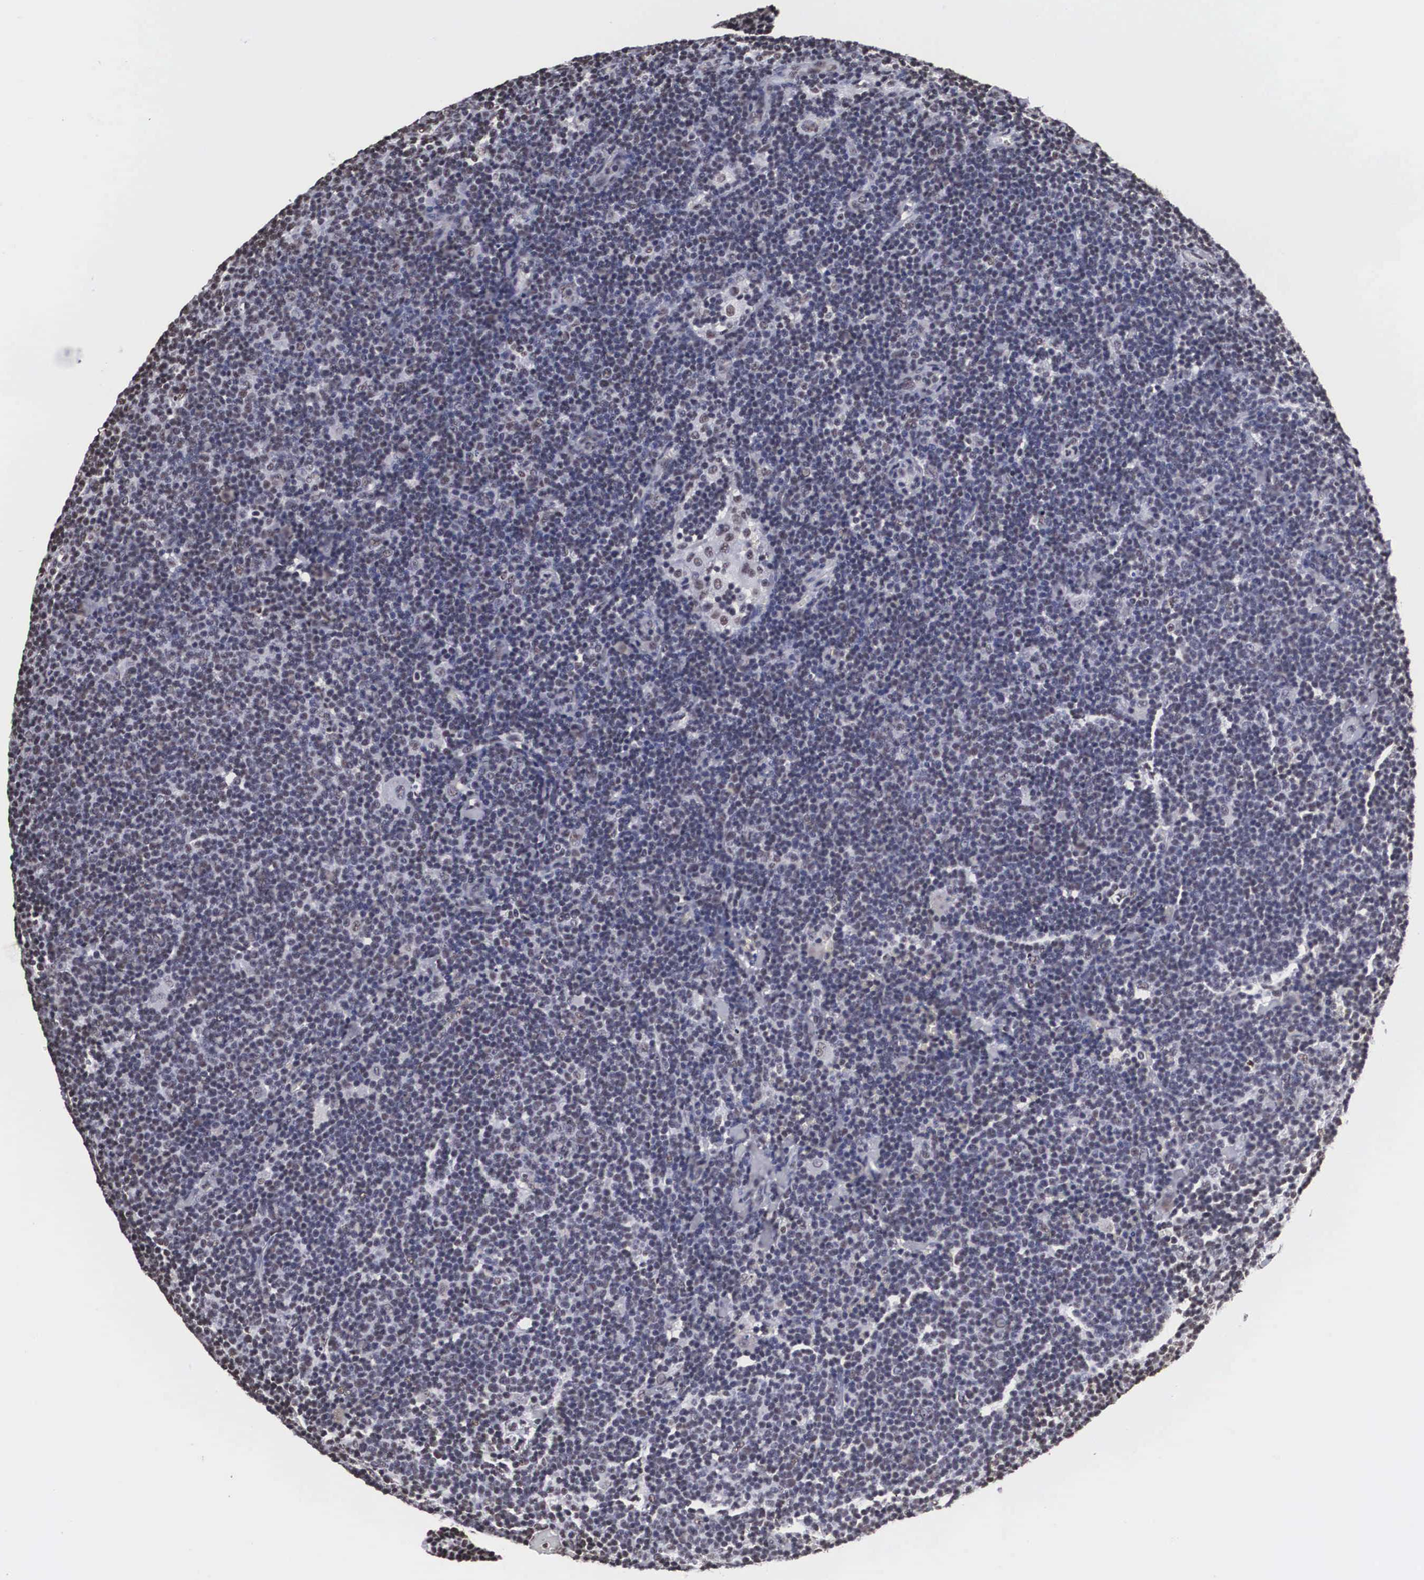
{"staining": {"intensity": "moderate", "quantity": ">75%", "location": "nuclear"}, "tissue": "lymphoma", "cell_type": "Tumor cells", "image_type": "cancer", "snomed": [{"axis": "morphology", "description": "Malignant lymphoma, non-Hodgkin's type, Low grade"}, {"axis": "topography", "description": "Lymph node"}], "caption": "Low-grade malignant lymphoma, non-Hodgkin's type tissue reveals moderate nuclear positivity in about >75% of tumor cells, visualized by immunohistochemistry.", "gene": "ACIN1", "patient": {"sex": "male", "age": 65}}